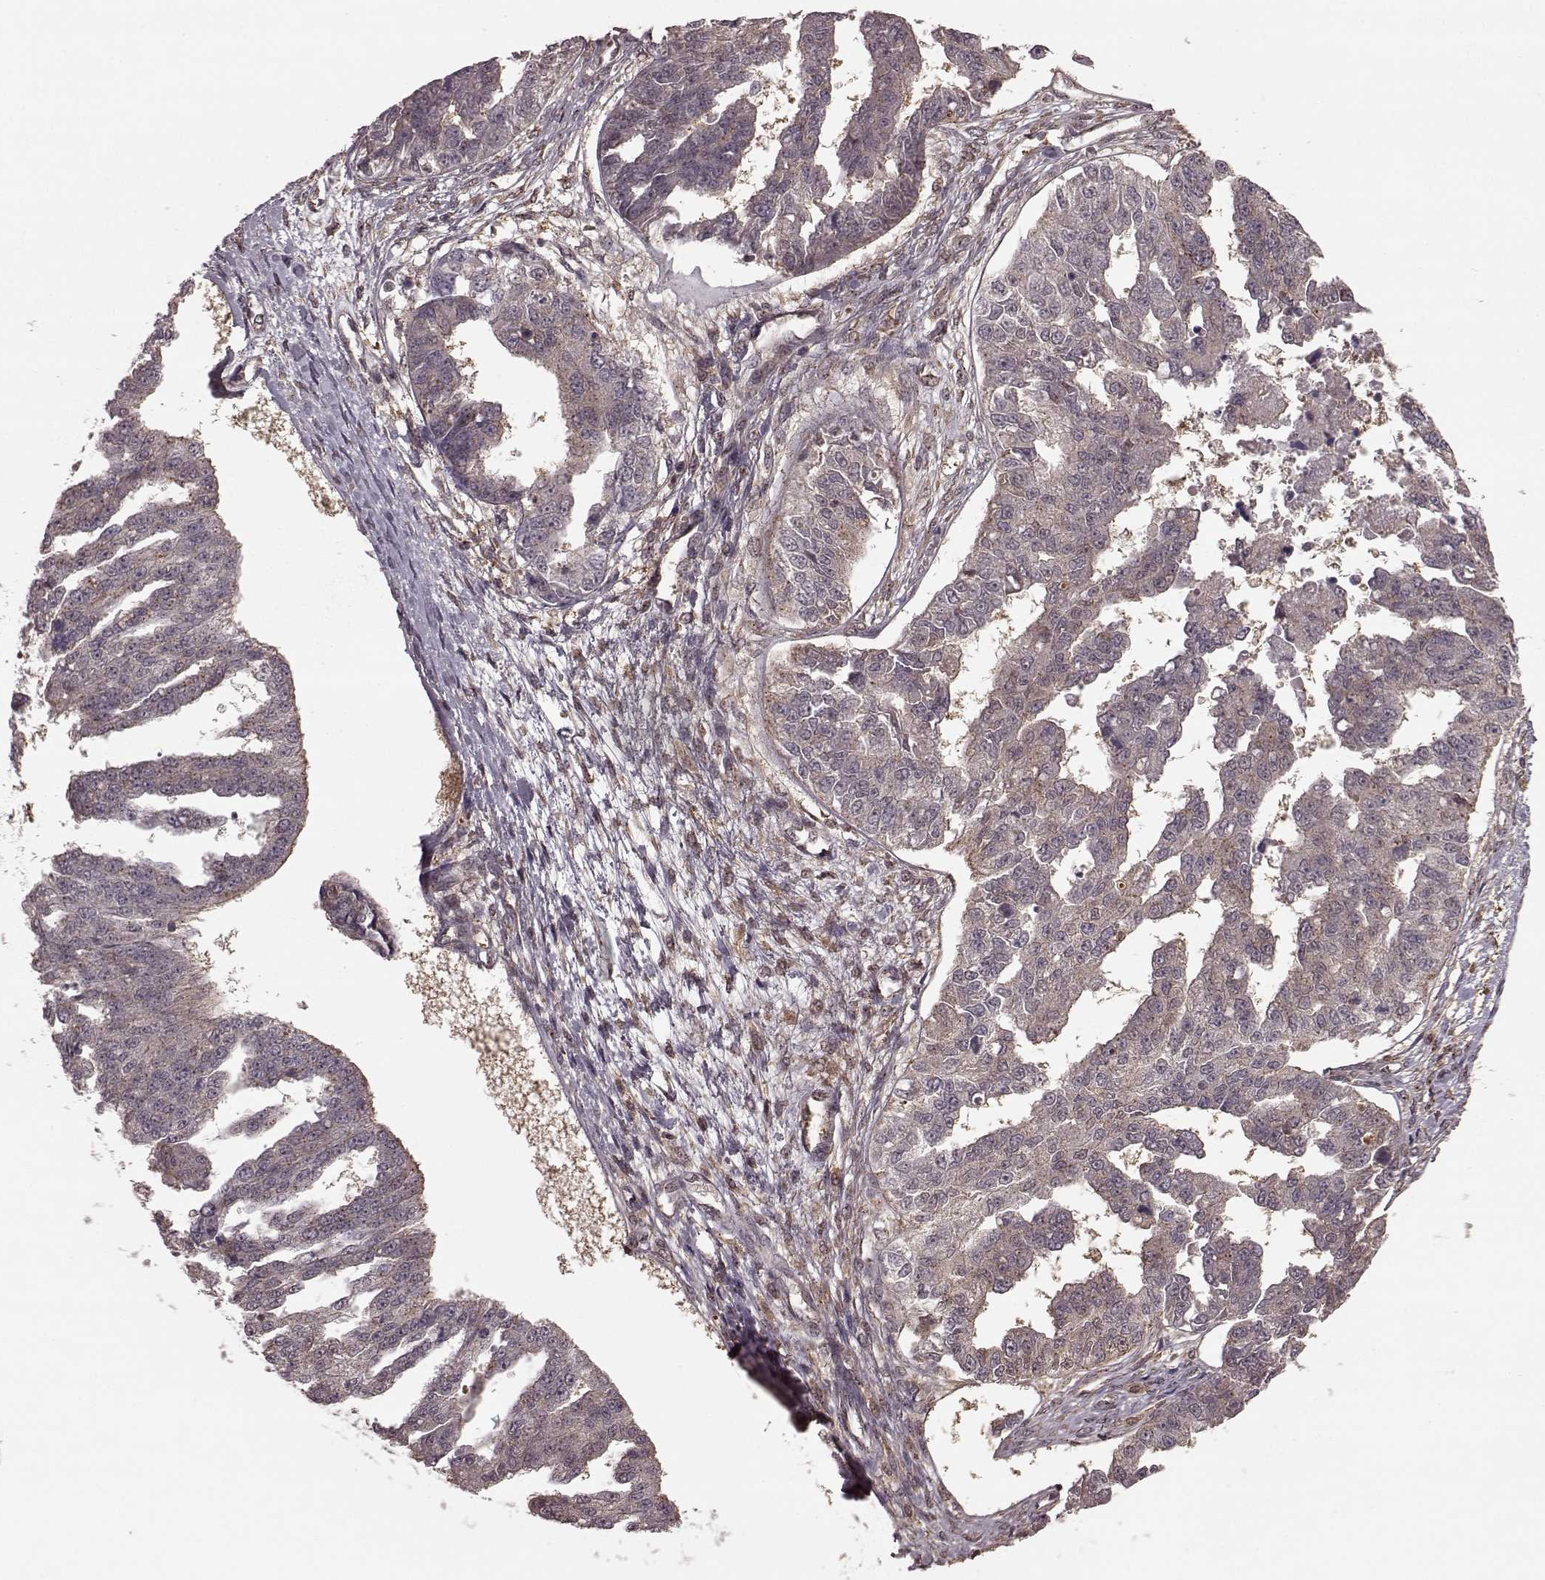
{"staining": {"intensity": "moderate", "quantity": "<25%", "location": "cytoplasmic/membranous"}, "tissue": "ovarian cancer", "cell_type": "Tumor cells", "image_type": "cancer", "snomed": [{"axis": "morphology", "description": "Cystadenocarcinoma, serous, NOS"}, {"axis": "topography", "description": "Ovary"}], "caption": "Ovarian cancer stained with a protein marker shows moderate staining in tumor cells.", "gene": "GSS", "patient": {"sex": "female", "age": 58}}